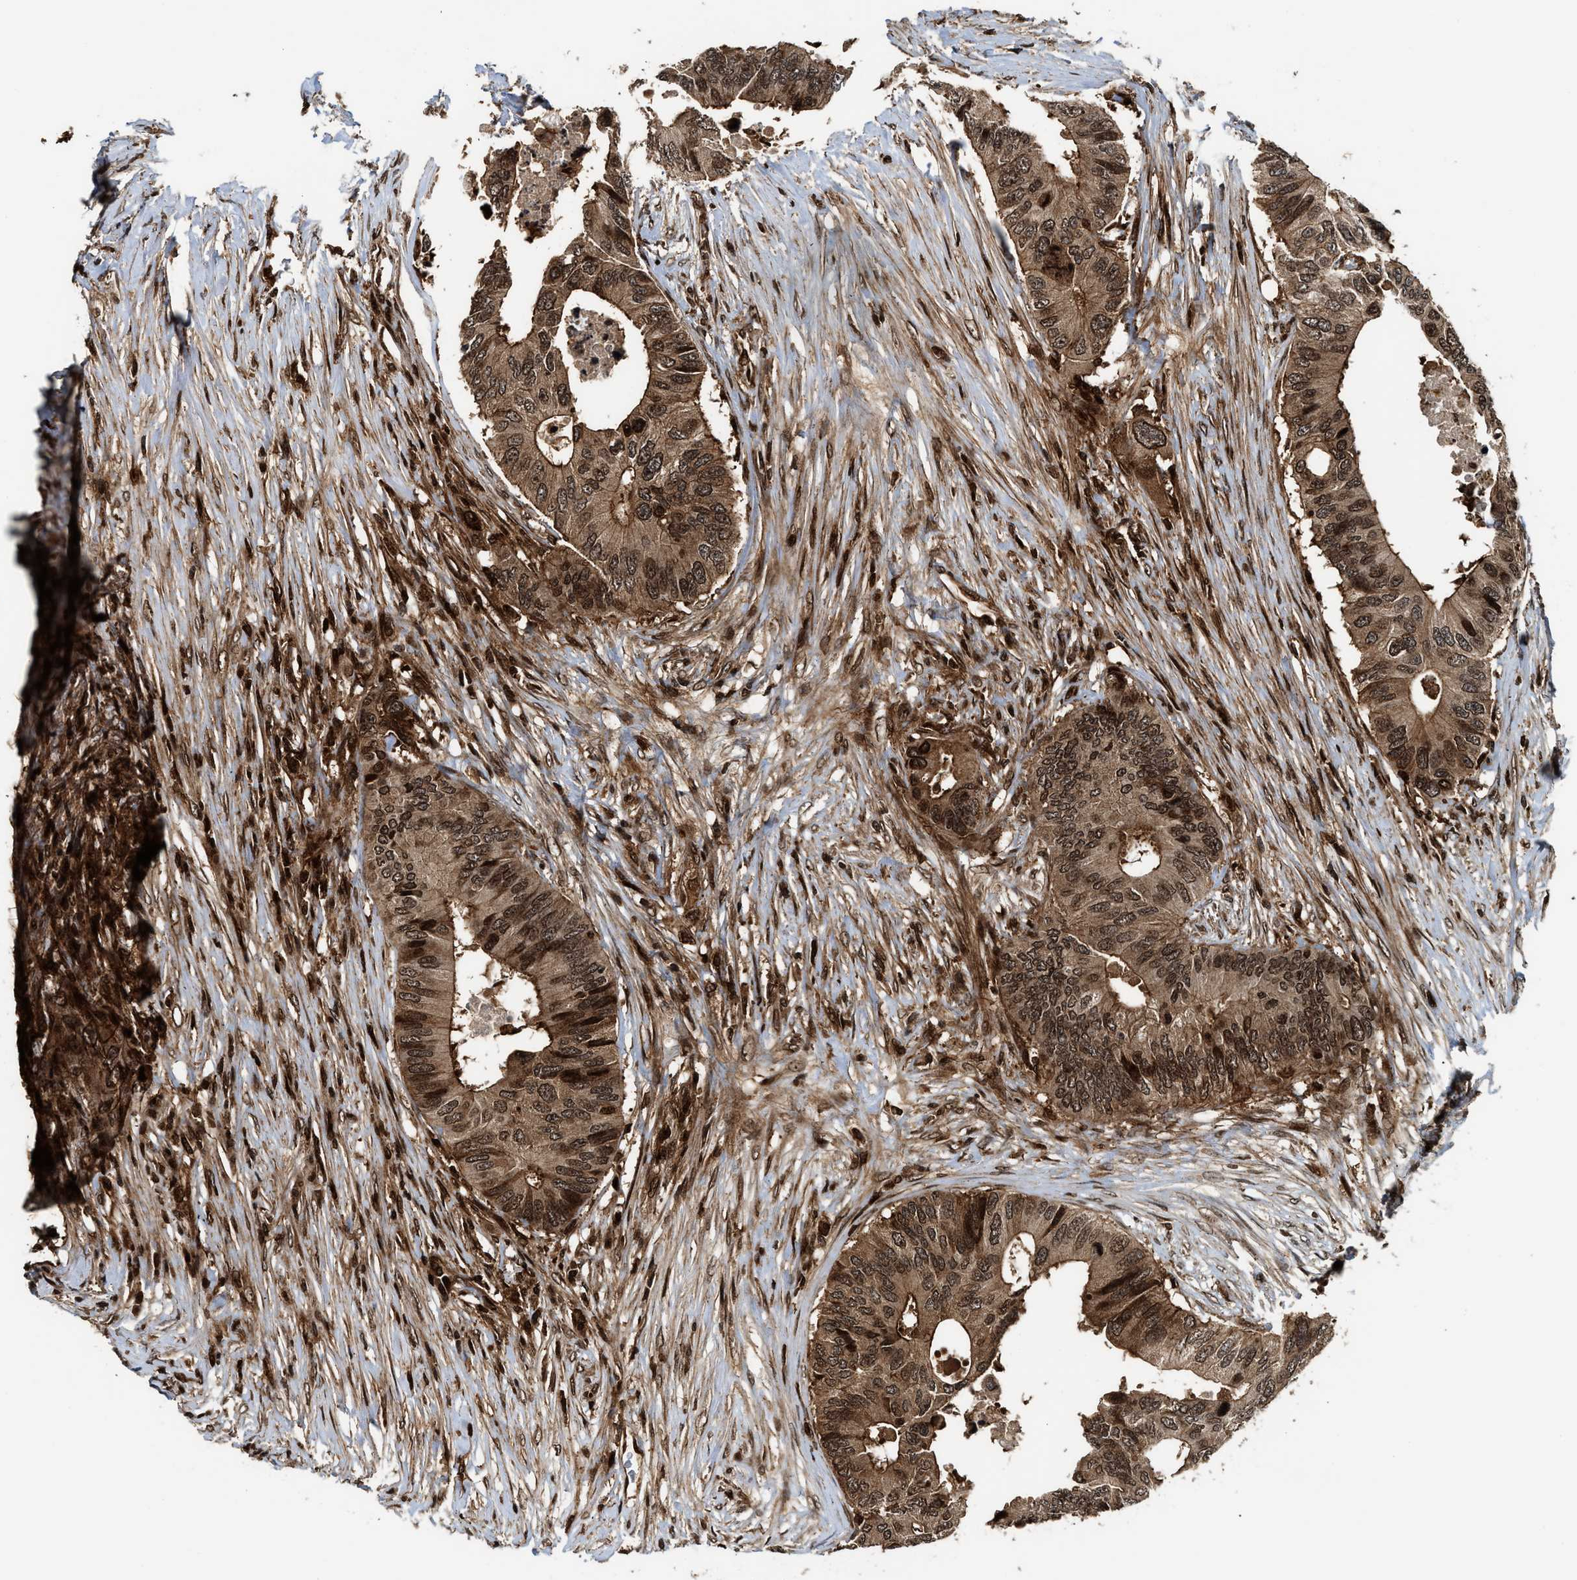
{"staining": {"intensity": "strong", "quantity": ">75%", "location": "cytoplasmic/membranous,nuclear"}, "tissue": "colorectal cancer", "cell_type": "Tumor cells", "image_type": "cancer", "snomed": [{"axis": "morphology", "description": "Adenocarcinoma, NOS"}, {"axis": "topography", "description": "Colon"}], "caption": "Immunohistochemistry staining of colorectal cancer, which reveals high levels of strong cytoplasmic/membranous and nuclear staining in approximately >75% of tumor cells indicating strong cytoplasmic/membranous and nuclear protein staining. The staining was performed using DAB (3,3'-diaminobenzidine) (brown) for protein detection and nuclei were counterstained in hematoxylin (blue).", "gene": "MDM2", "patient": {"sex": "male", "age": 71}}